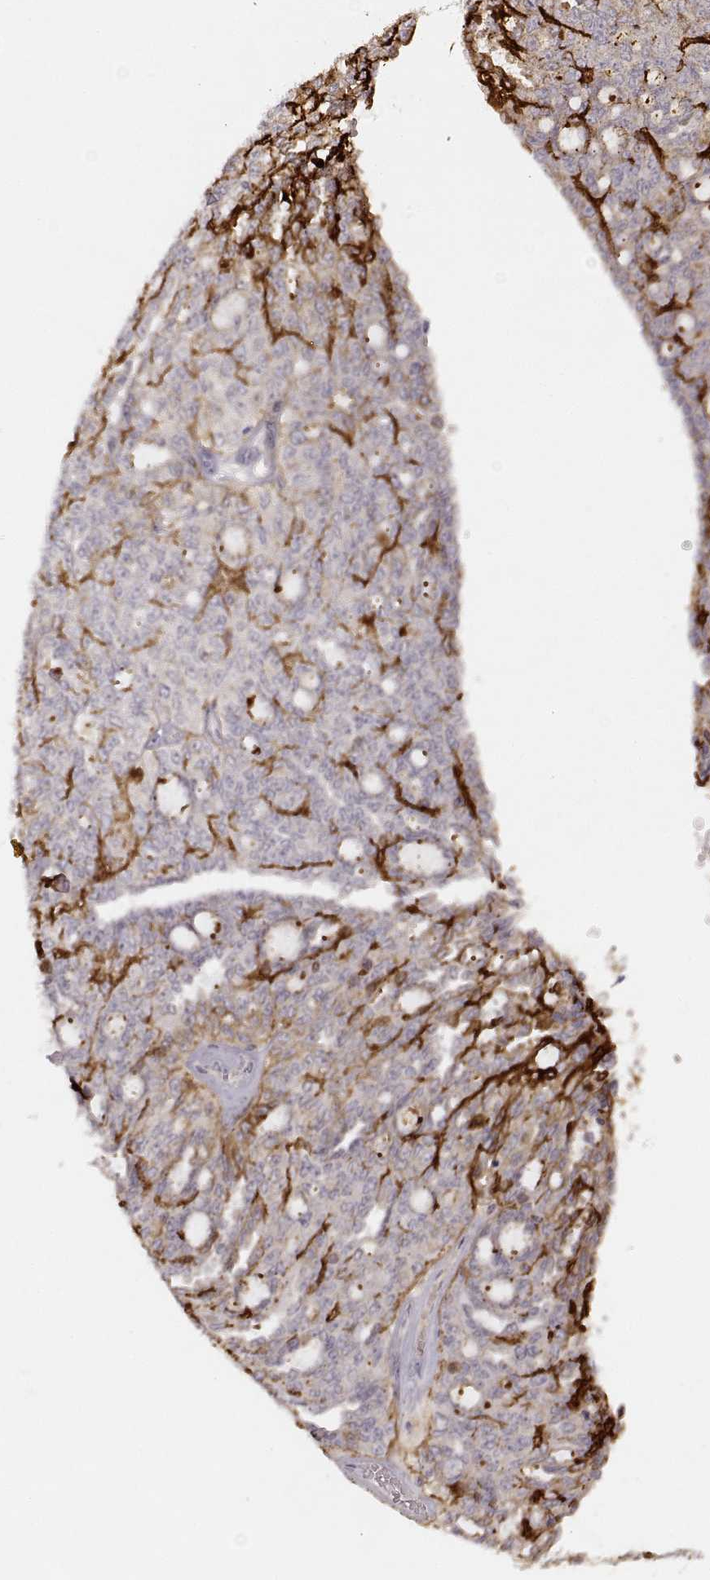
{"staining": {"intensity": "strong", "quantity": "25%-75%", "location": "cytoplasmic/membranous"}, "tissue": "ovarian cancer", "cell_type": "Tumor cells", "image_type": "cancer", "snomed": [{"axis": "morphology", "description": "Cystadenocarcinoma, serous, NOS"}, {"axis": "topography", "description": "Ovary"}], "caption": "This is an image of immunohistochemistry (IHC) staining of ovarian cancer, which shows strong expression in the cytoplasmic/membranous of tumor cells.", "gene": "LAMC2", "patient": {"sex": "female", "age": 71}}